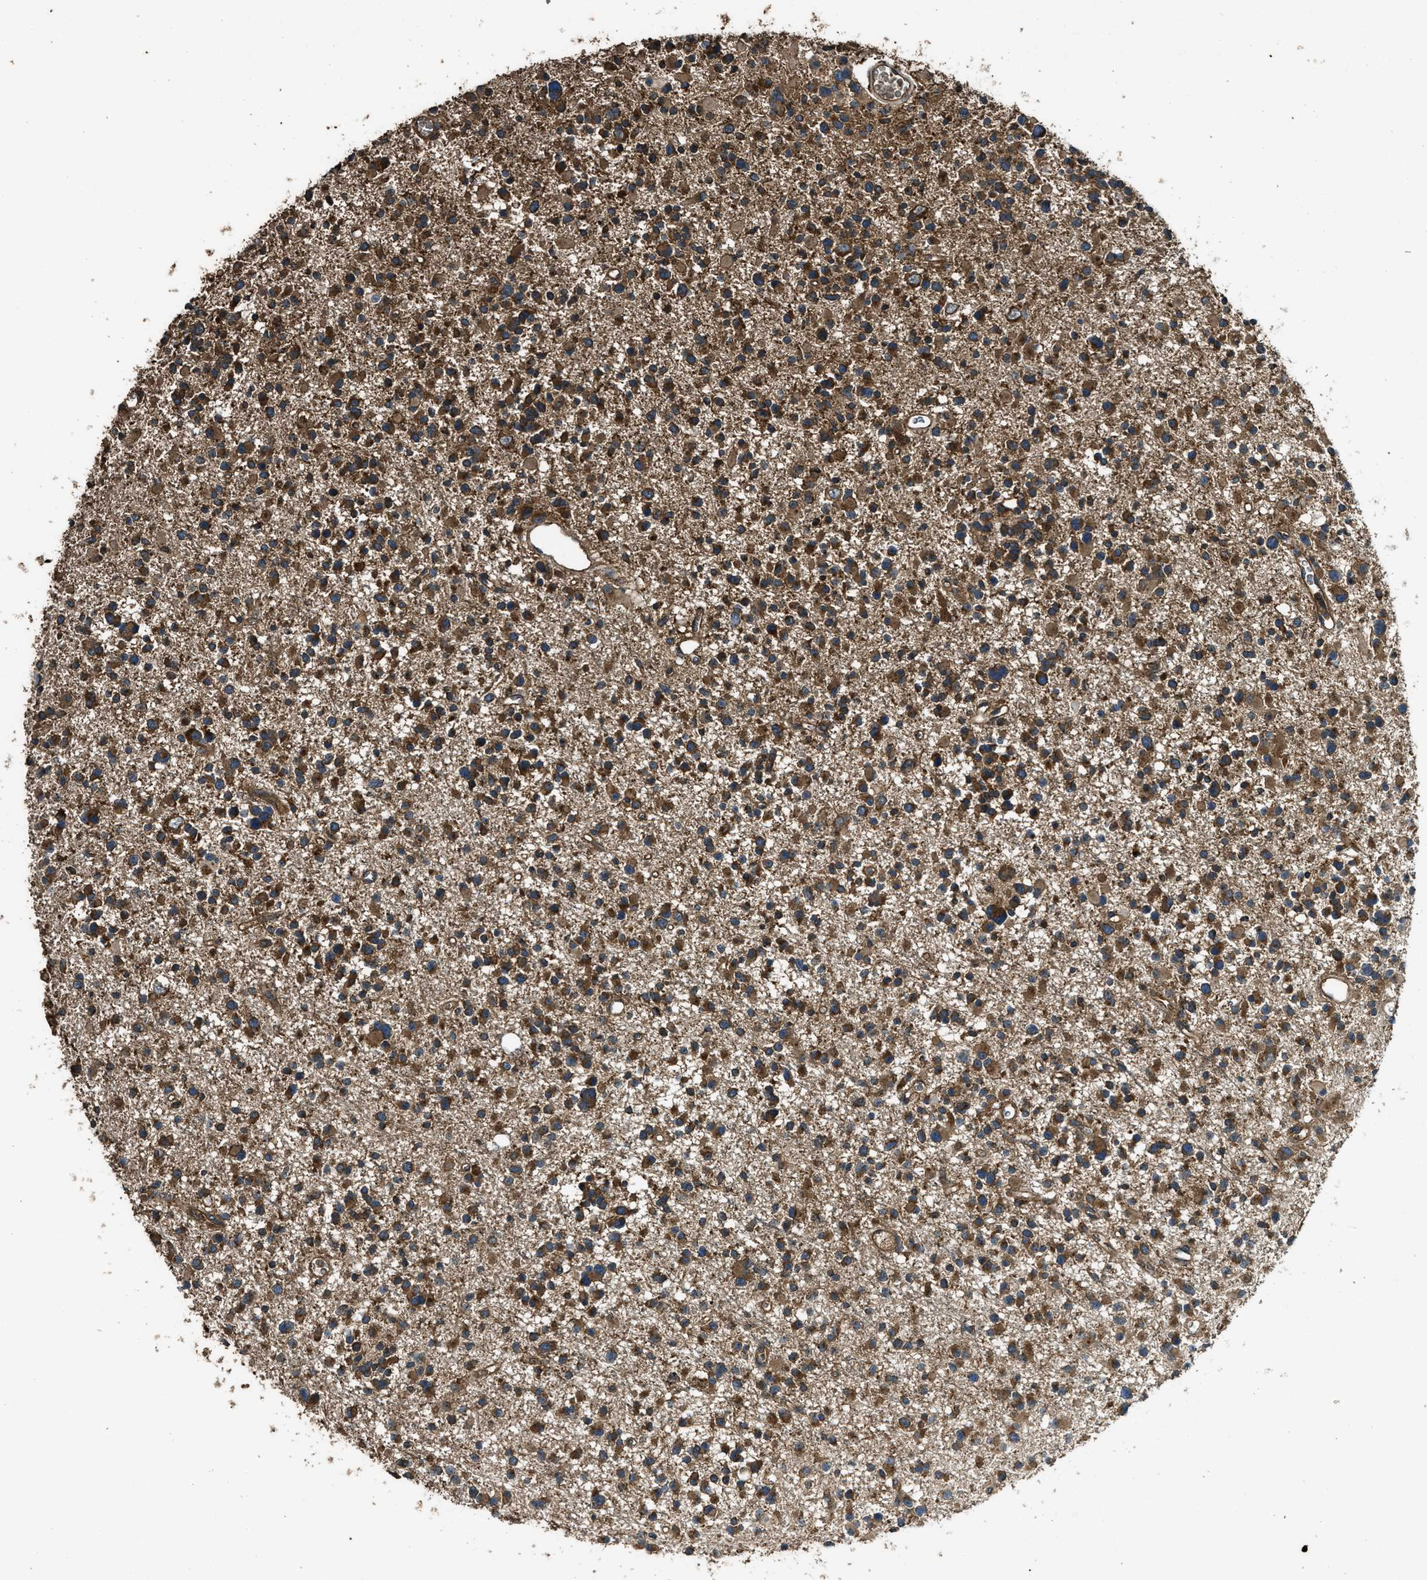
{"staining": {"intensity": "moderate", "quantity": ">75%", "location": "cytoplasmic/membranous"}, "tissue": "glioma", "cell_type": "Tumor cells", "image_type": "cancer", "snomed": [{"axis": "morphology", "description": "Glioma, malignant, Low grade"}, {"axis": "topography", "description": "Brain"}], "caption": "IHC micrograph of glioma stained for a protein (brown), which shows medium levels of moderate cytoplasmic/membranous expression in approximately >75% of tumor cells.", "gene": "MAP3K8", "patient": {"sex": "female", "age": 22}}